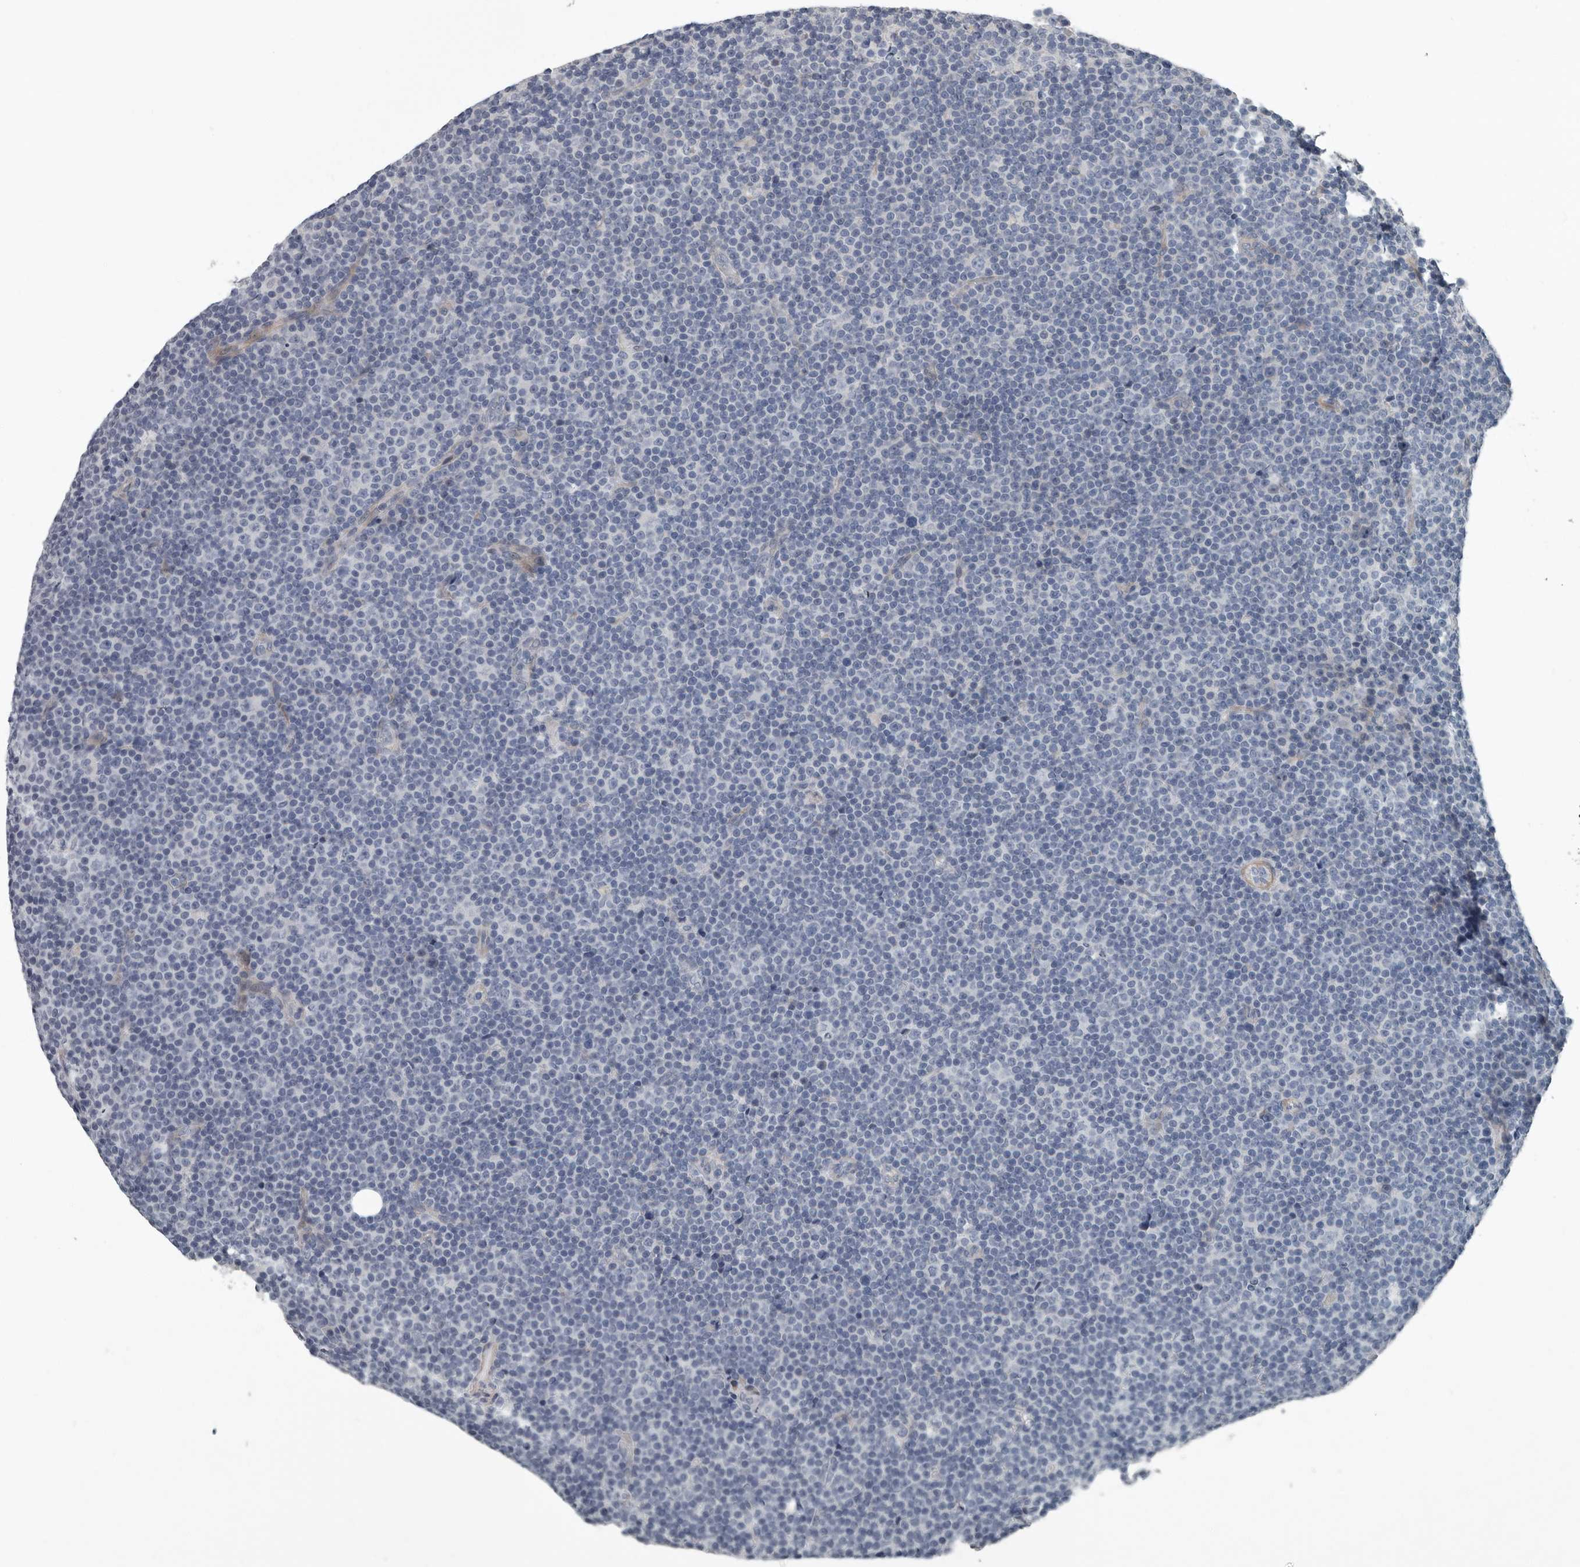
{"staining": {"intensity": "negative", "quantity": "none", "location": "none"}, "tissue": "lymphoma", "cell_type": "Tumor cells", "image_type": "cancer", "snomed": [{"axis": "morphology", "description": "Malignant lymphoma, non-Hodgkin's type, Low grade"}, {"axis": "topography", "description": "Lymph node"}], "caption": "Immunohistochemical staining of human lymphoma shows no significant staining in tumor cells.", "gene": "DPY19L4", "patient": {"sex": "female", "age": 67}}